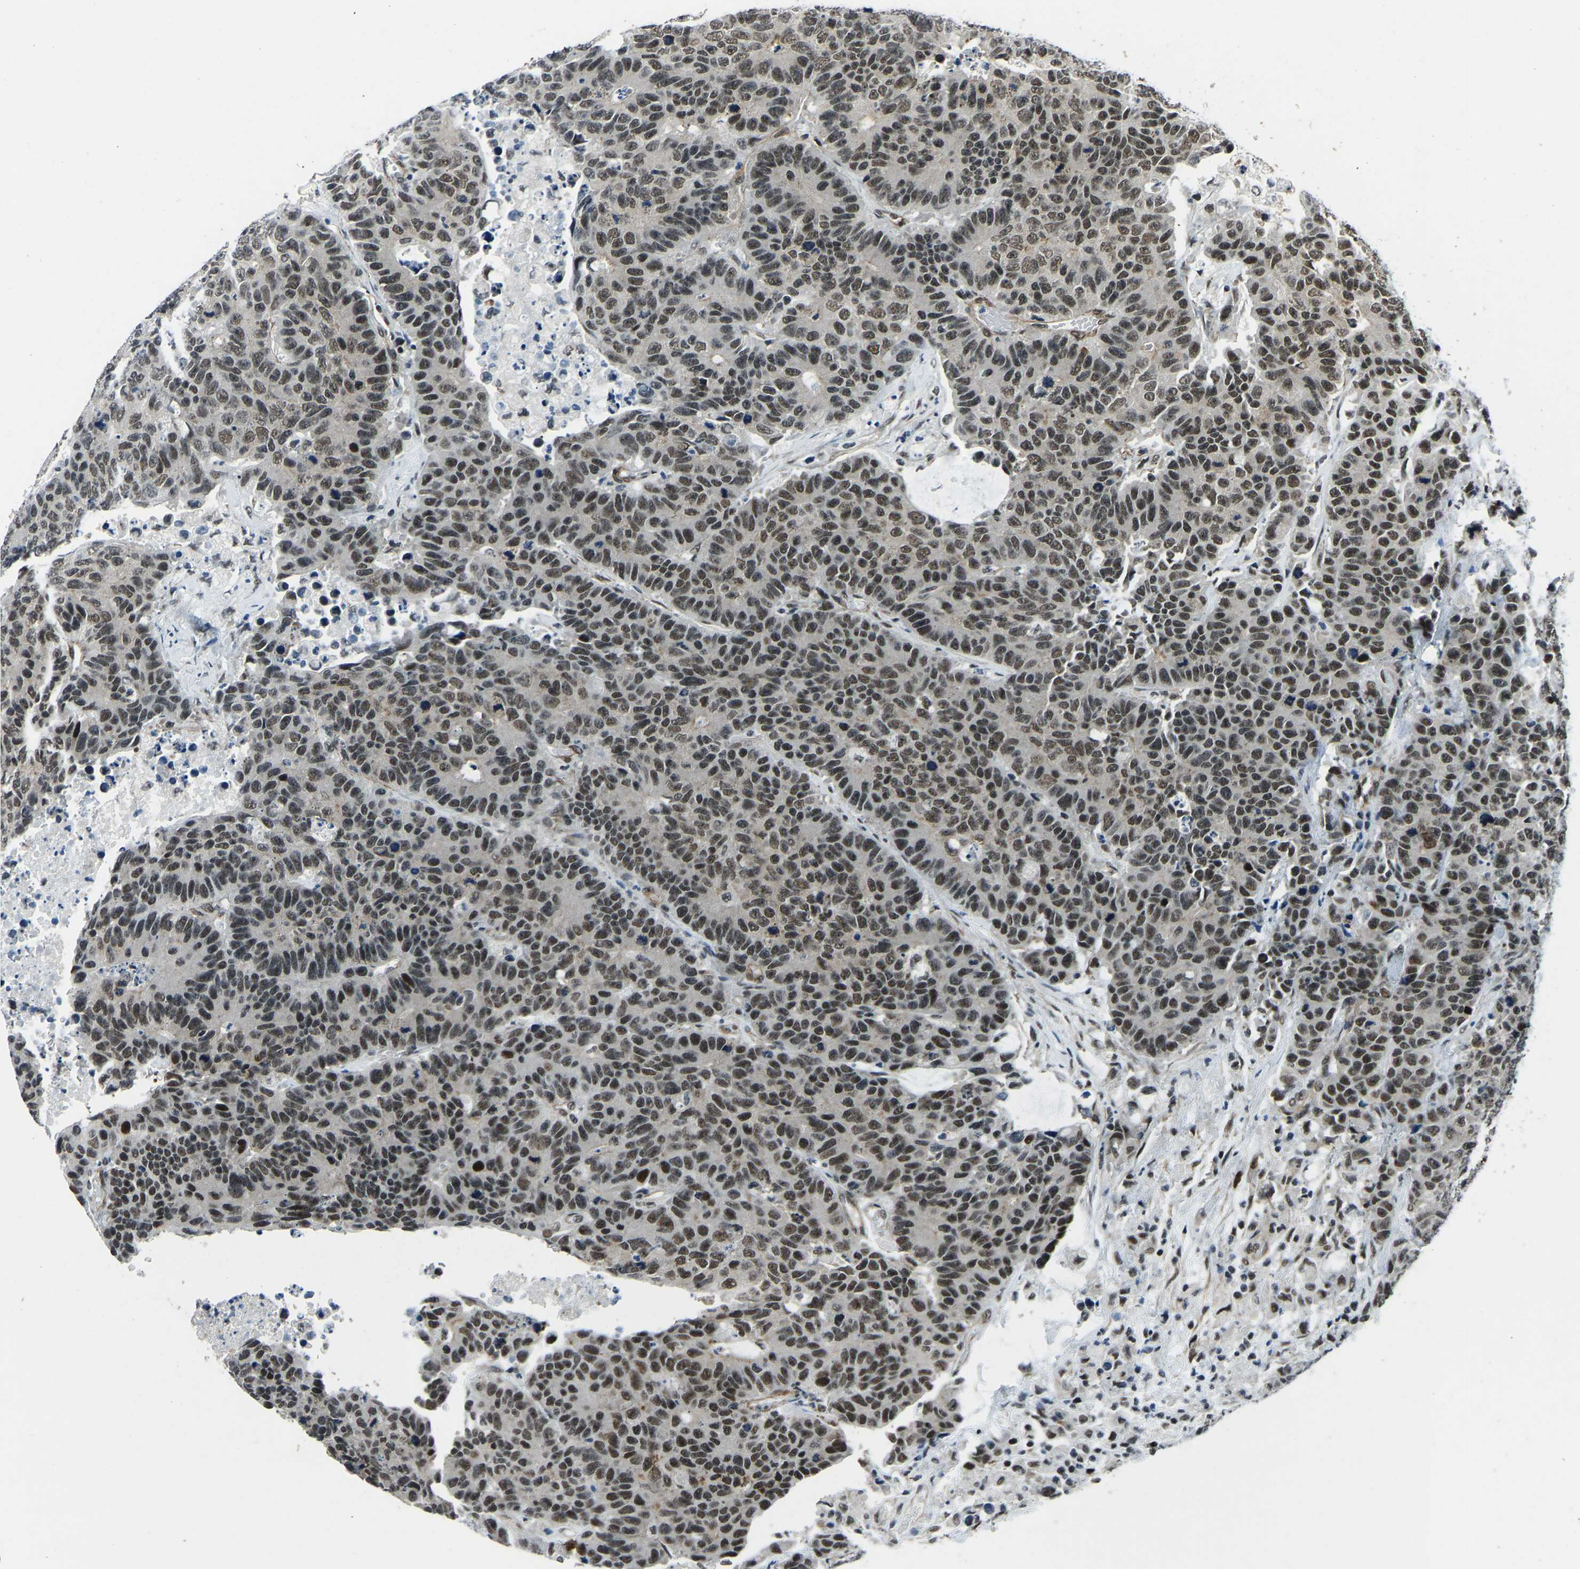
{"staining": {"intensity": "moderate", "quantity": ">75%", "location": "nuclear"}, "tissue": "colorectal cancer", "cell_type": "Tumor cells", "image_type": "cancer", "snomed": [{"axis": "morphology", "description": "Adenocarcinoma, NOS"}, {"axis": "topography", "description": "Colon"}], "caption": "Protein staining of colorectal cancer (adenocarcinoma) tissue exhibits moderate nuclear expression in about >75% of tumor cells.", "gene": "PRCC", "patient": {"sex": "female", "age": 86}}